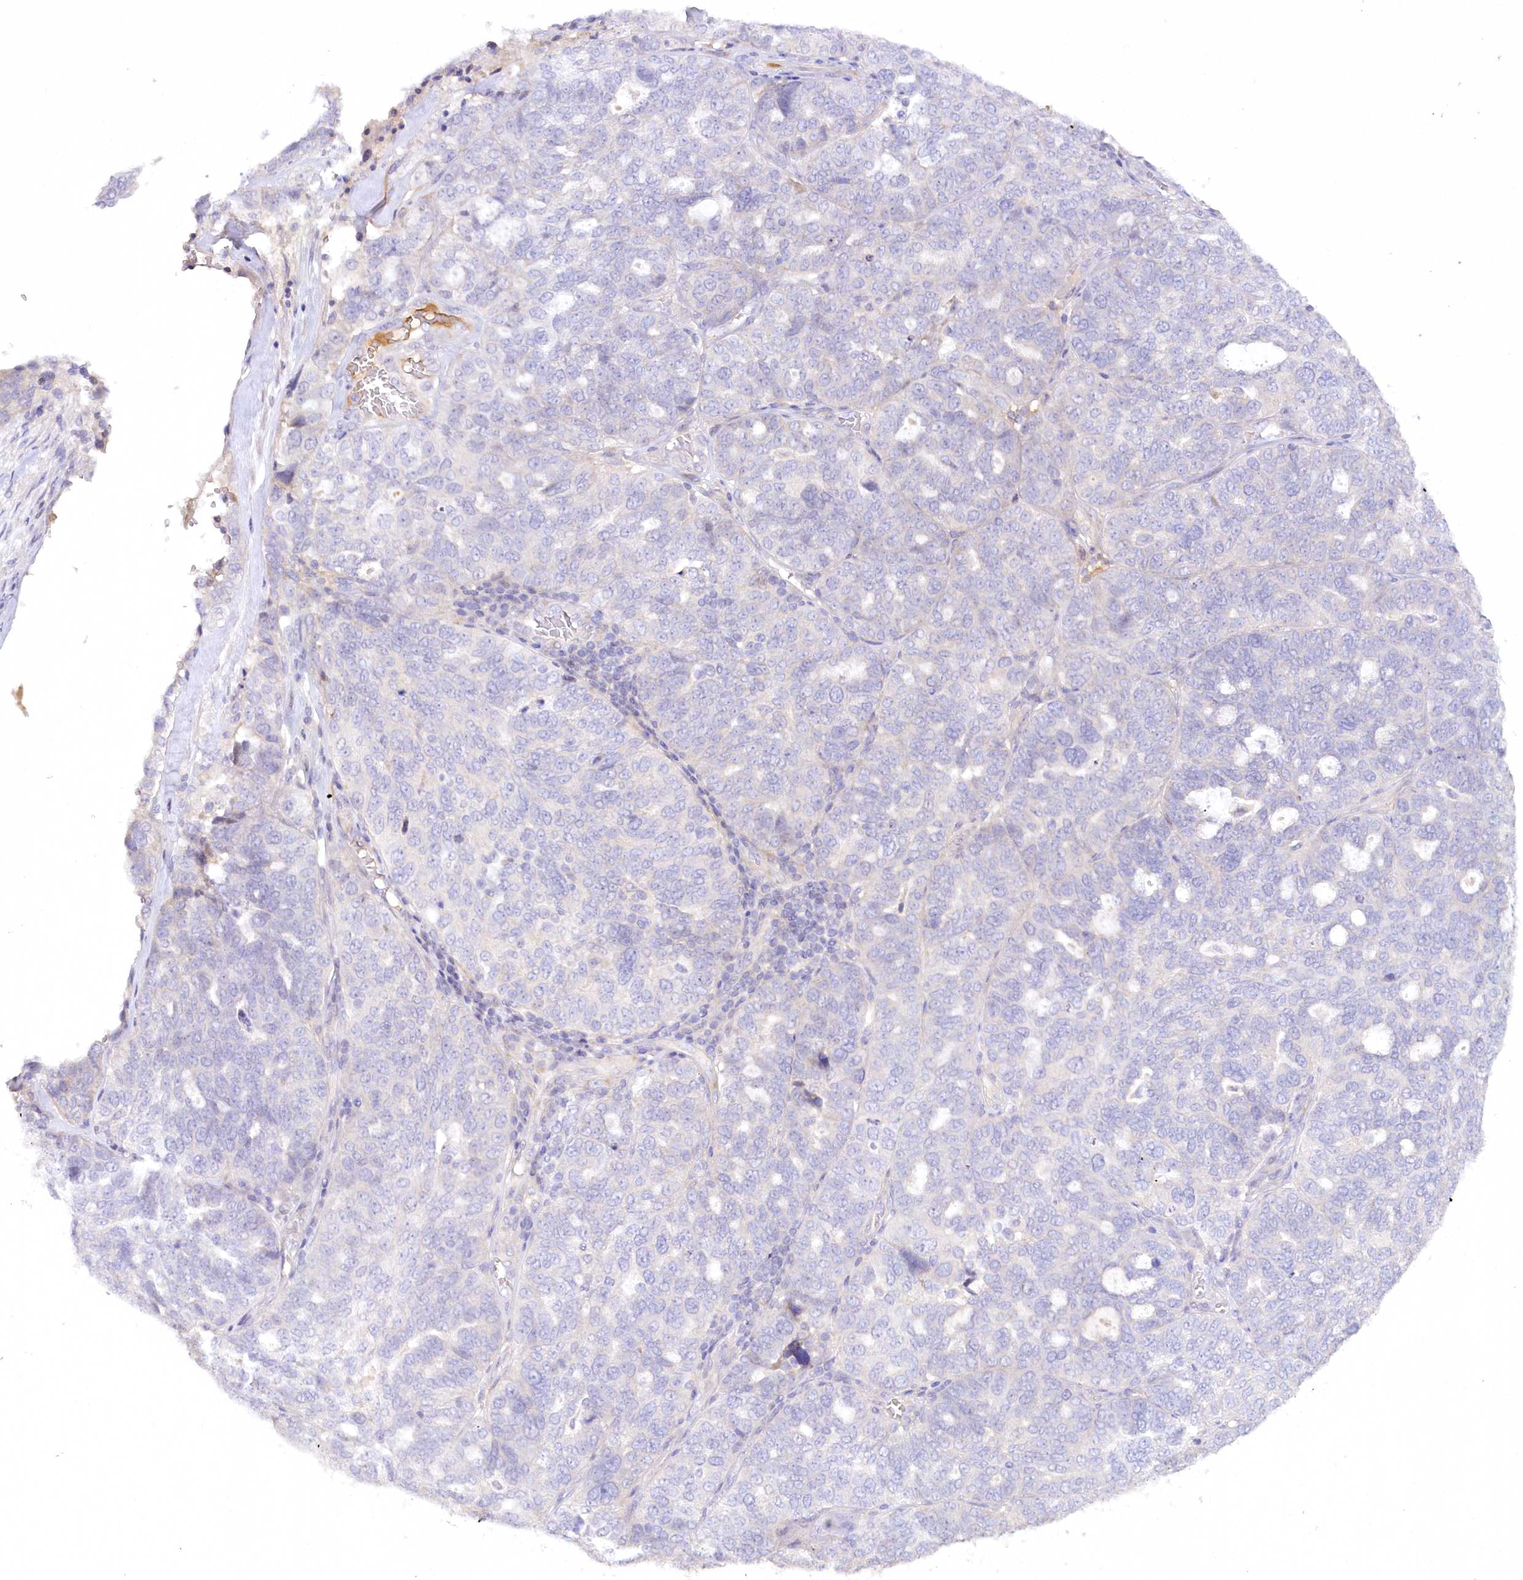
{"staining": {"intensity": "weak", "quantity": "<25%", "location": "cytoplasmic/membranous"}, "tissue": "ovarian cancer", "cell_type": "Tumor cells", "image_type": "cancer", "snomed": [{"axis": "morphology", "description": "Cystadenocarcinoma, serous, NOS"}, {"axis": "topography", "description": "Ovary"}], "caption": "High power microscopy micrograph of an immunohistochemistry (IHC) histopathology image of ovarian cancer, revealing no significant staining in tumor cells.", "gene": "EFHC2", "patient": {"sex": "female", "age": 59}}